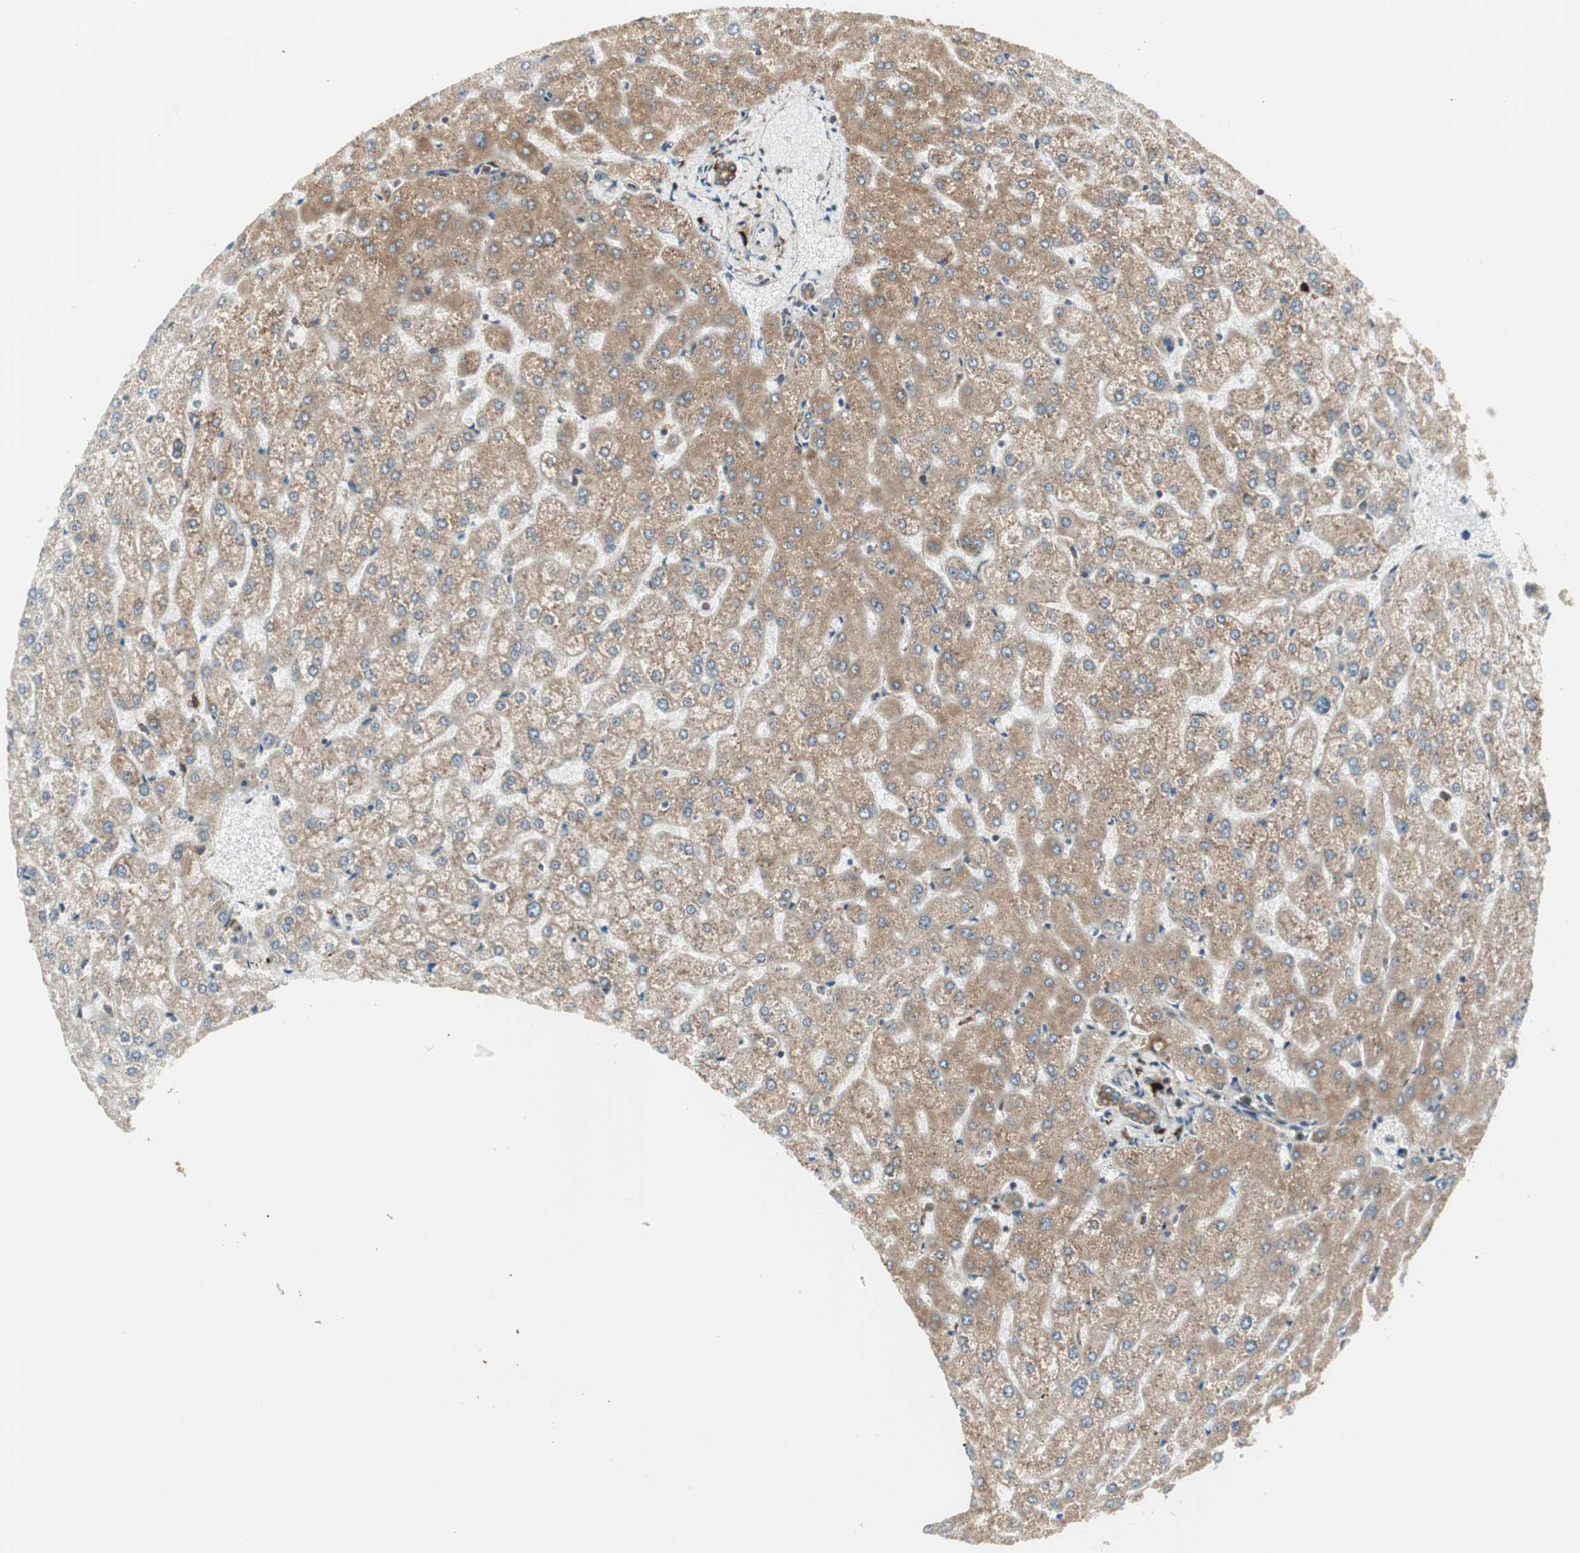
{"staining": {"intensity": "moderate", "quantity": ">75%", "location": "cytoplasmic/membranous"}, "tissue": "liver", "cell_type": "Cholangiocytes", "image_type": "normal", "snomed": [{"axis": "morphology", "description": "Normal tissue, NOS"}, {"axis": "topography", "description": "Liver"}], "caption": "IHC (DAB (3,3'-diaminobenzidine)) staining of normal human liver shows moderate cytoplasmic/membranous protein positivity in approximately >75% of cholangiocytes.", "gene": "HSP90B1", "patient": {"sex": "female", "age": 32}}